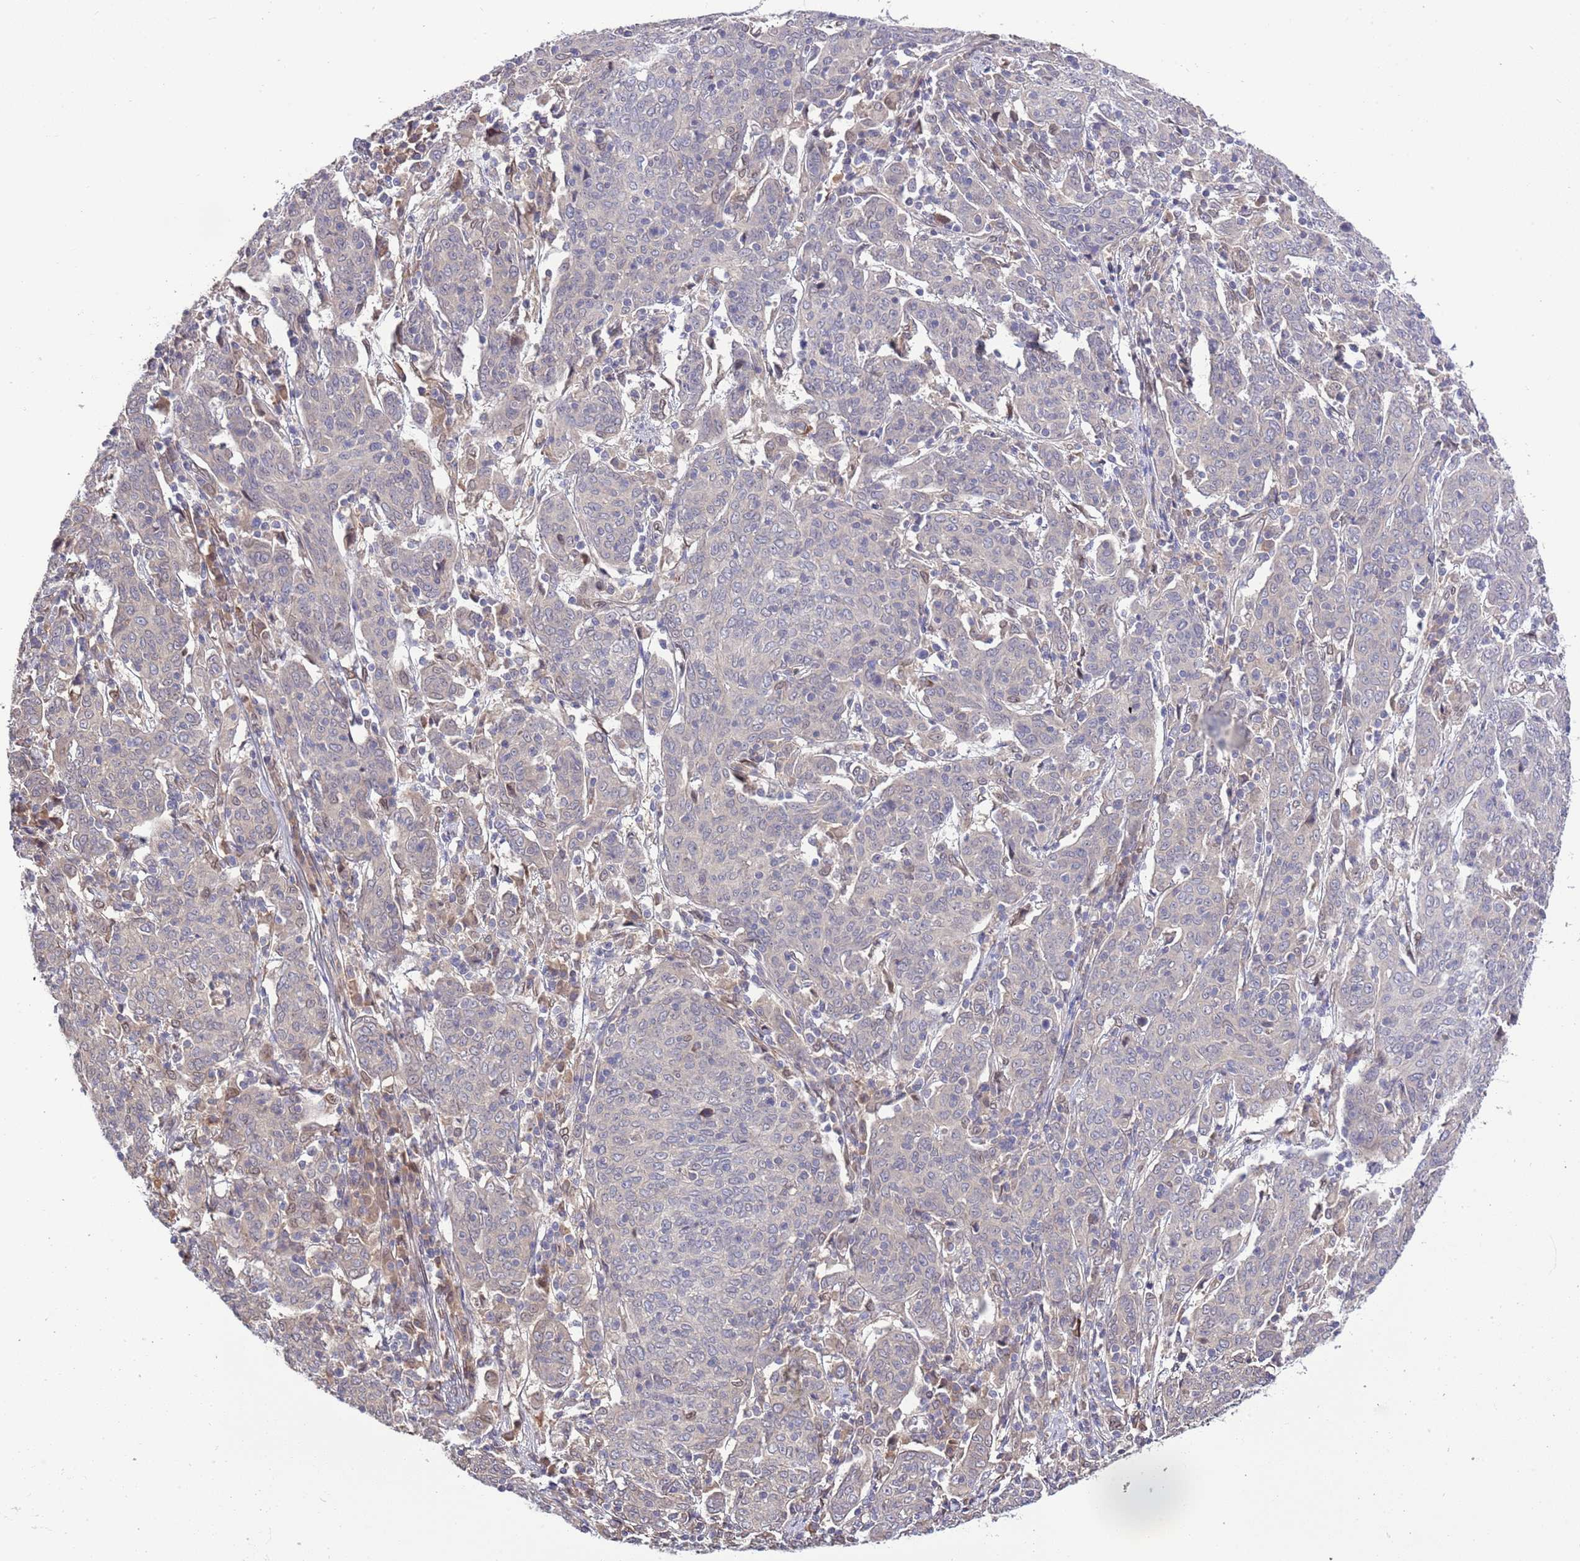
{"staining": {"intensity": "negative", "quantity": "none", "location": "none"}, "tissue": "cervical cancer", "cell_type": "Tumor cells", "image_type": "cancer", "snomed": [{"axis": "morphology", "description": "Squamous cell carcinoma, NOS"}, {"axis": "topography", "description": "Cervix"}], "caption": "Immunohistochemistry (IHC) photomicrograph of human cervical cancer (squamous cell carcinoma) stained for a protein (brown), which demonstrates no positivity in tumor cells.", "gene": "ZNF665", "patient": {"sex": "female", "age": 67}}